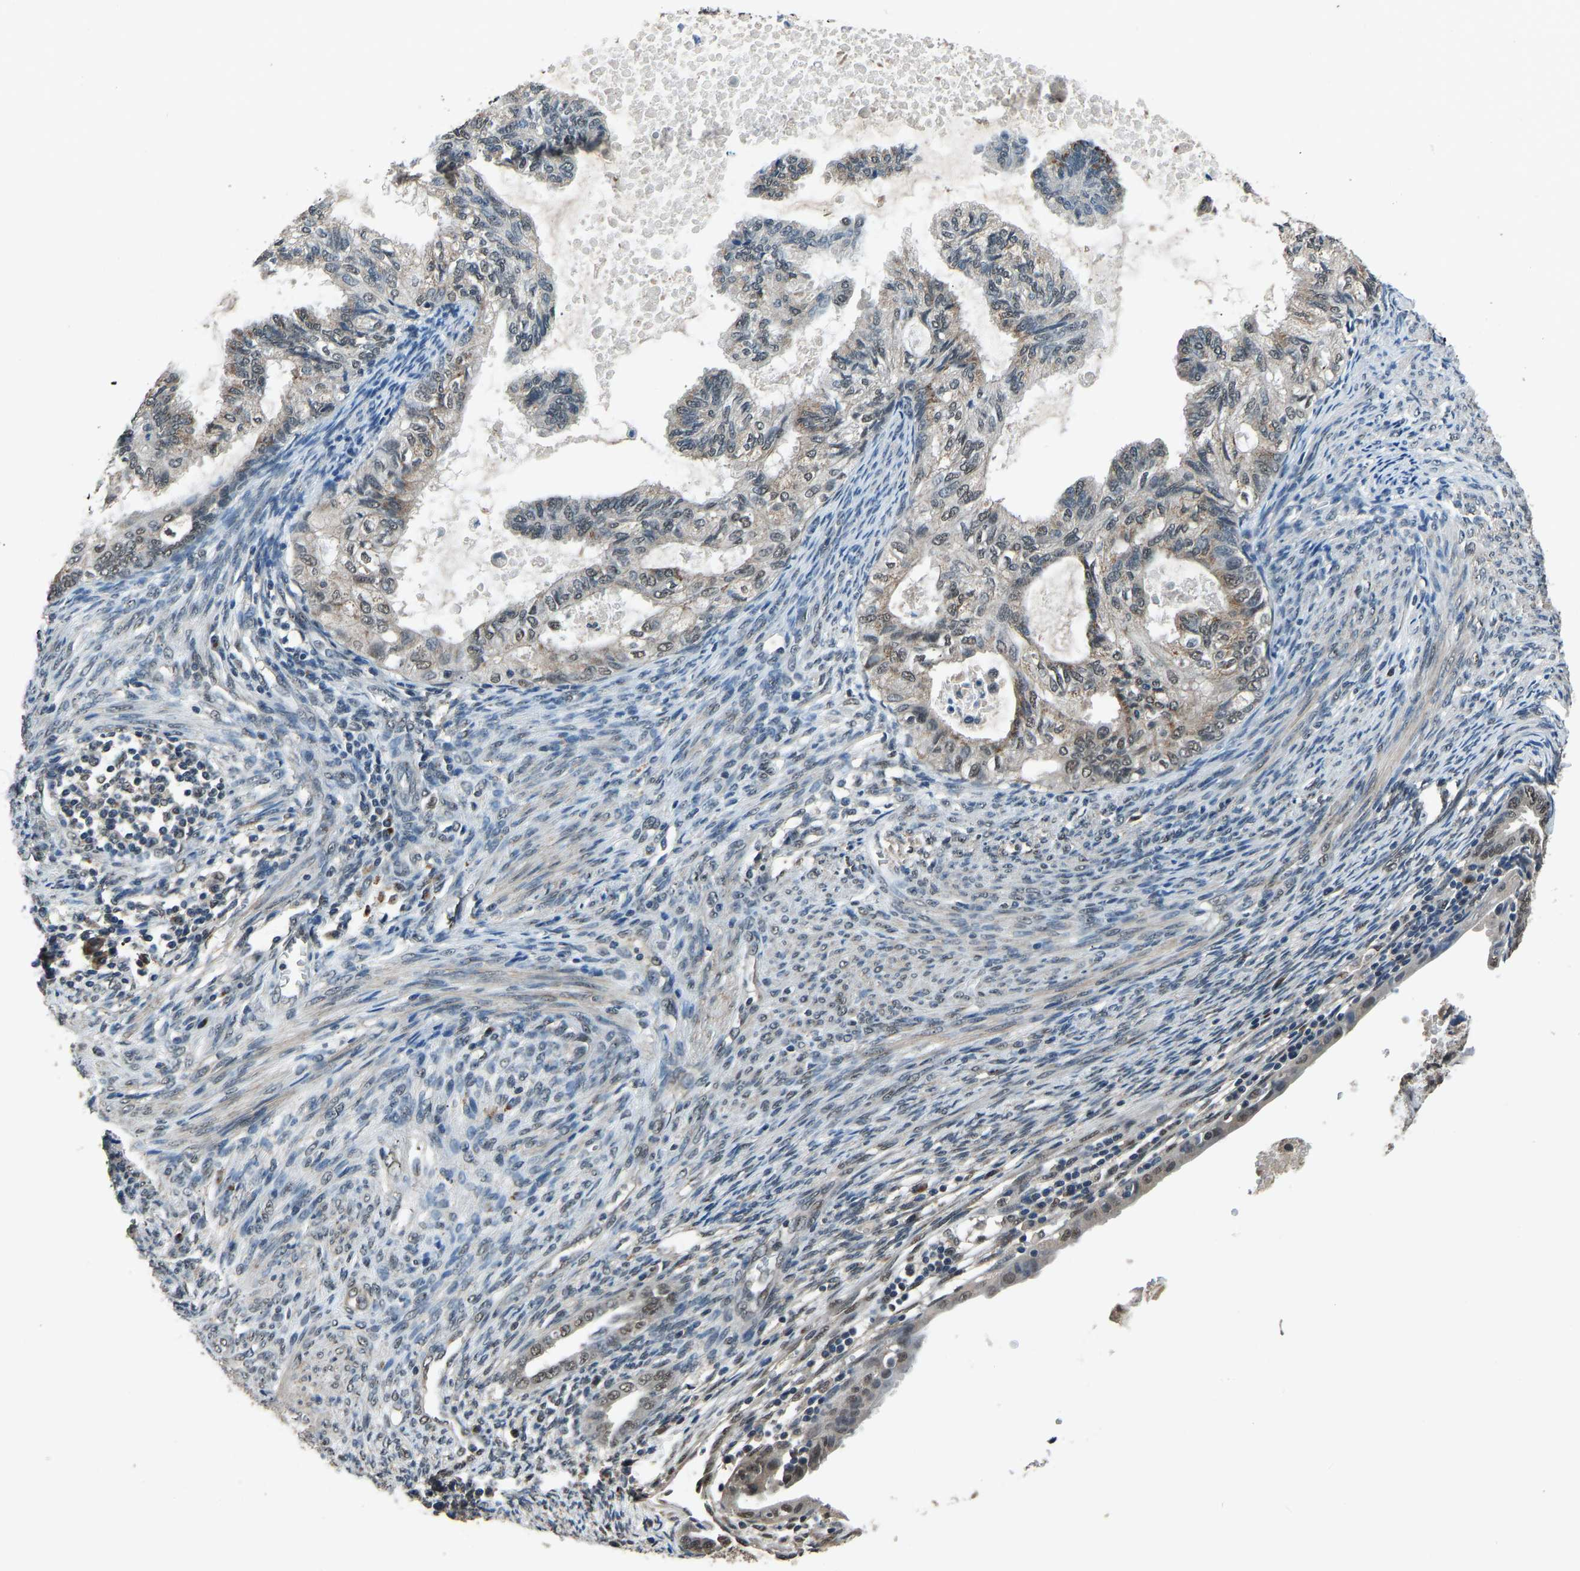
{"staining": {"intensity": "weak", "quantity": ">75%", "location": "nuclear"}, "tissue": "cervical cancer", "cell_type": "Tumor cells", "image_type": "cancer", "snomed": [{"axis": "morphology", "description": "Normal tissue, NOS"}, {"axis": "morphology", "description": "Adenocarcinoma, NOS"}, {"axis": "topography", "description": "Cervix"}, {"axis": "topography", "description": "Endometrium"}], "caption": "This photomicrograph shows immunohistochemistry staining of cervical adenocarcinoma, with low weak nuclear expression in about >75% of tumor cells.", "gene": "TOX4", "patient": {"sex": "female", "age": 86}}